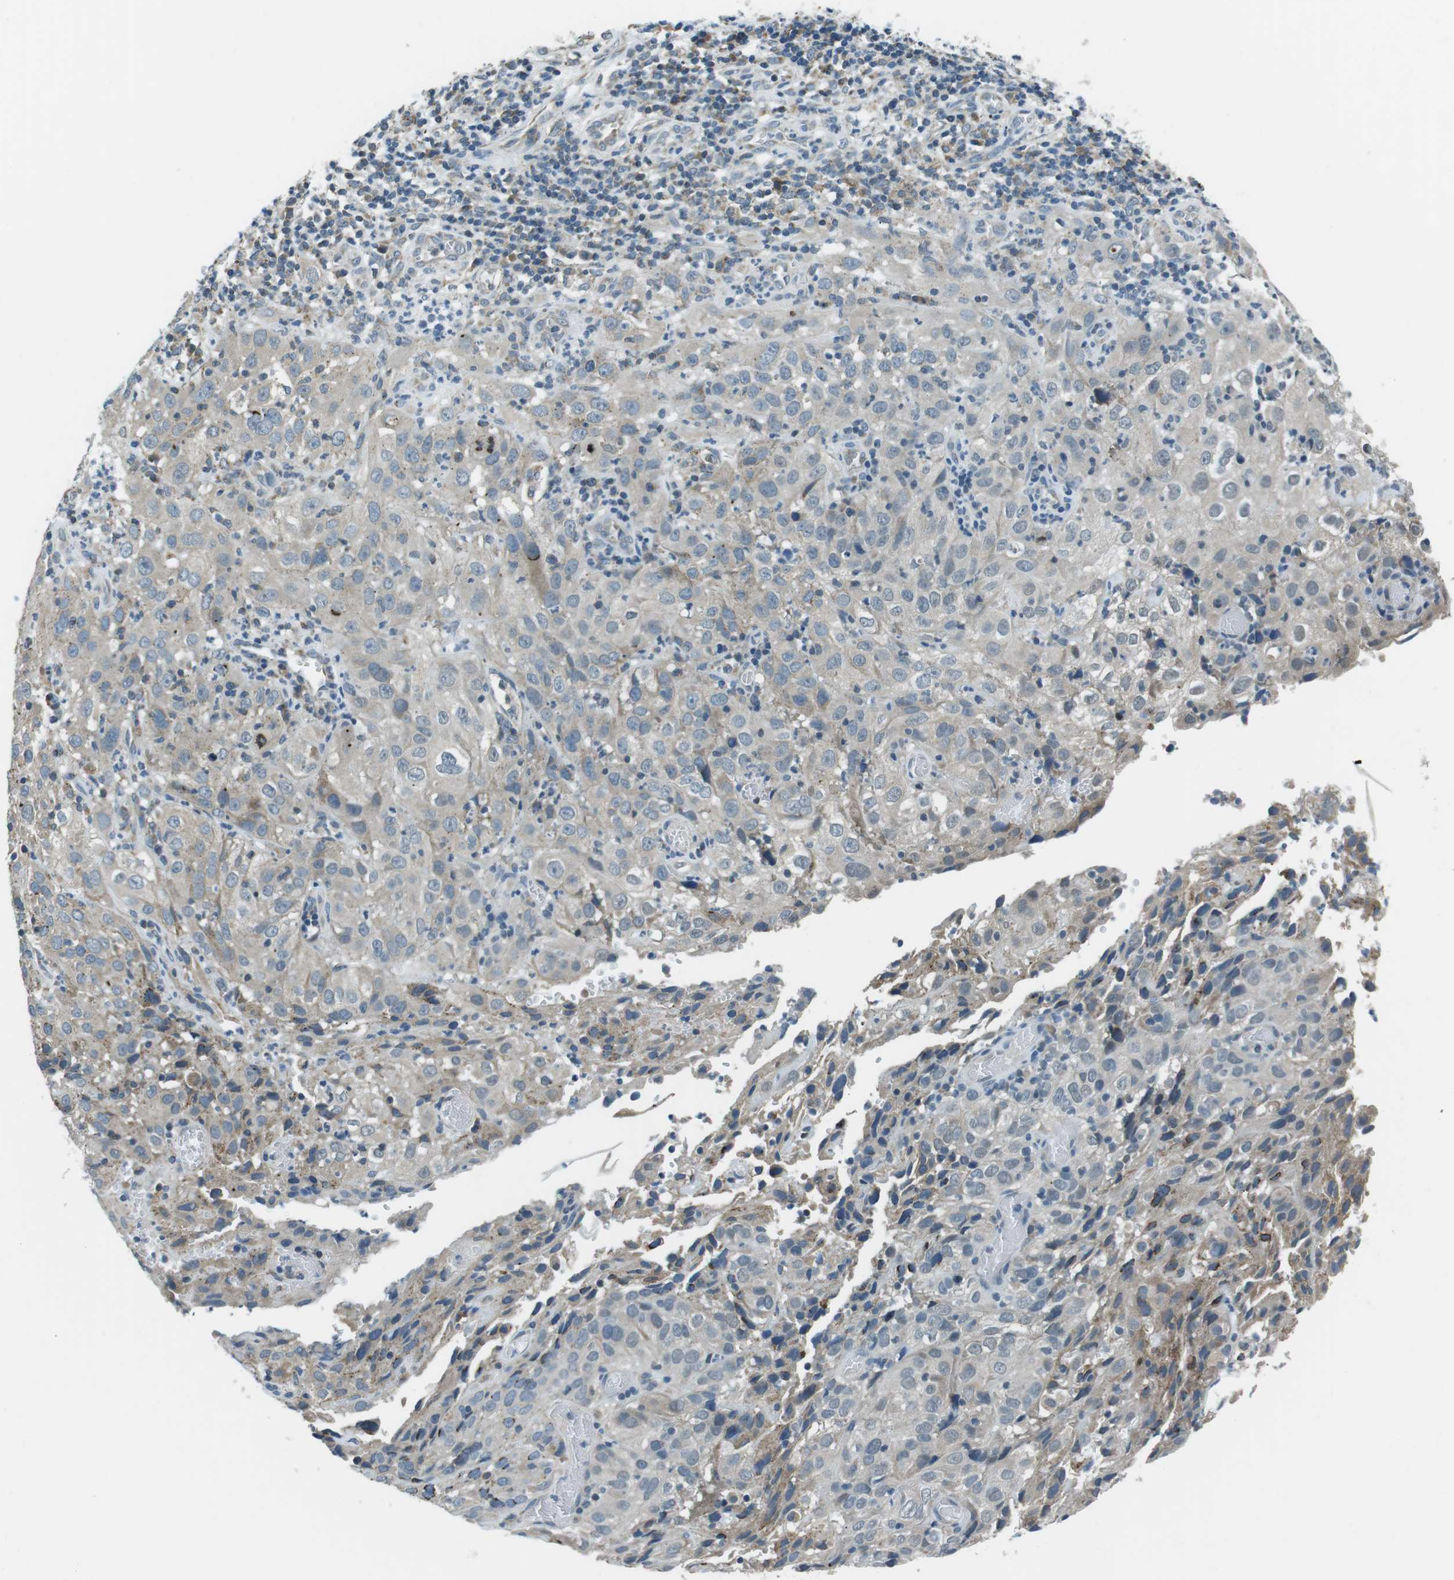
{"staining": {"intensity": "negative", "quantity": "none", "location": "none"}, "tissue": "cervical cancer", "cell_type": "Tumor cells", "image_type": "cancer", "snomed": [{"axis": "morphology", "description": "Squamous cell carcinoma, NOS"}, {"axis": "topography", "description": "Cervix"}], "caption": "Human squamous cell carcinoma (cervical) stained for a protein using immunohistochemistry (IHC) reveals no staining in tumor cells.", "gene": "FAM3B", "patient": {"sex": "female", "age": 32}}